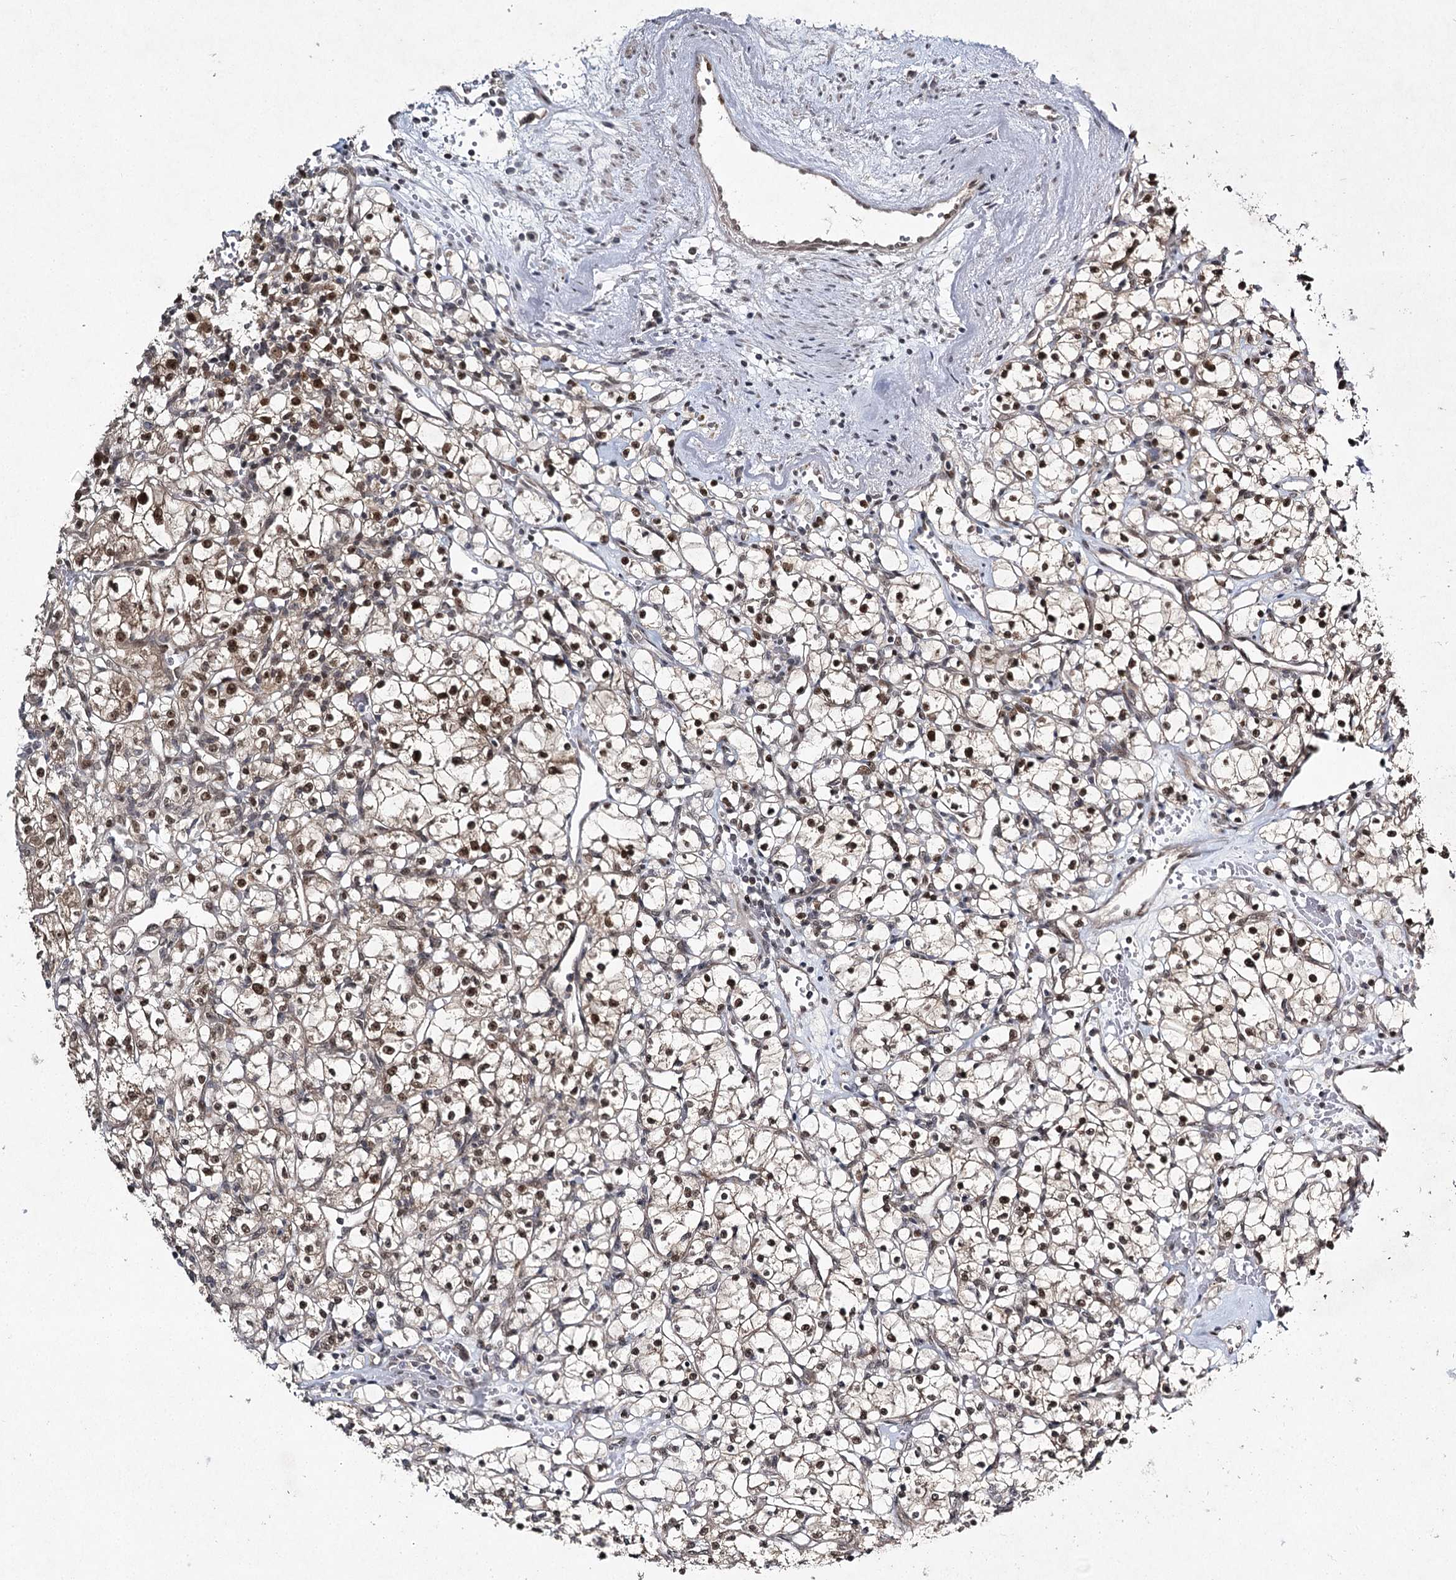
{"staining": {"intensity": "moderate", "quantity": ">75%", "location": "cytoplasmic/membranous,nuclear"}, "tissue": "renal cancer", "cell_type": "Tumor cells", "image_type": "cancer", "snomed": [{"axis": "morphology", "description": "Adenocarcinoma, NOS"}, {"axis": "topography", "description": "Kidney"}], "caption": "An image of renal cancer (adenocarcinoma) stained for a protein exhibits moderate cytoplasmic/membranous and nuclear brown staining in tumor cells.", "gene": "DCUN1D4", "patient": {"sex": "female", "age": 59}}